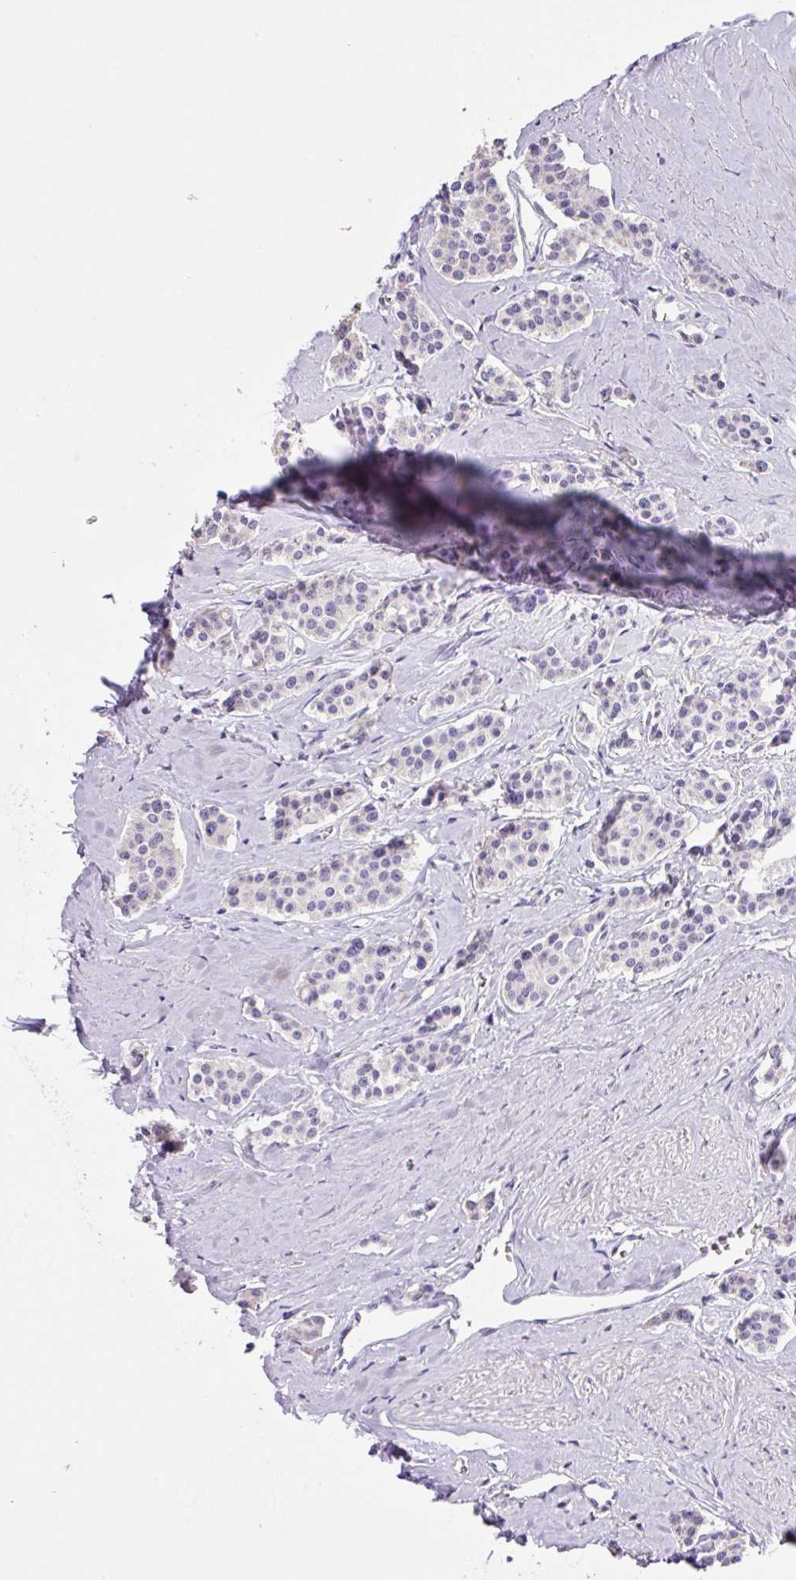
{"staining": {"intensity": "negative", "quantity": "none", "location": "none"}, "tissue": "carcinoid", "cell_type": "Tumor cells", "image_type": "cancer", "snomed": [{"axis": "morphology", "description": "Carcinoid, malignant, NOS"}, {"axis": "topography", "description": "Small intestine"}], "caption": "The histopathology image exhibits no staining of tumor cells in carcinoid.", "gene": "ZG16", "patient": {"sex": "male", "age": 60}}